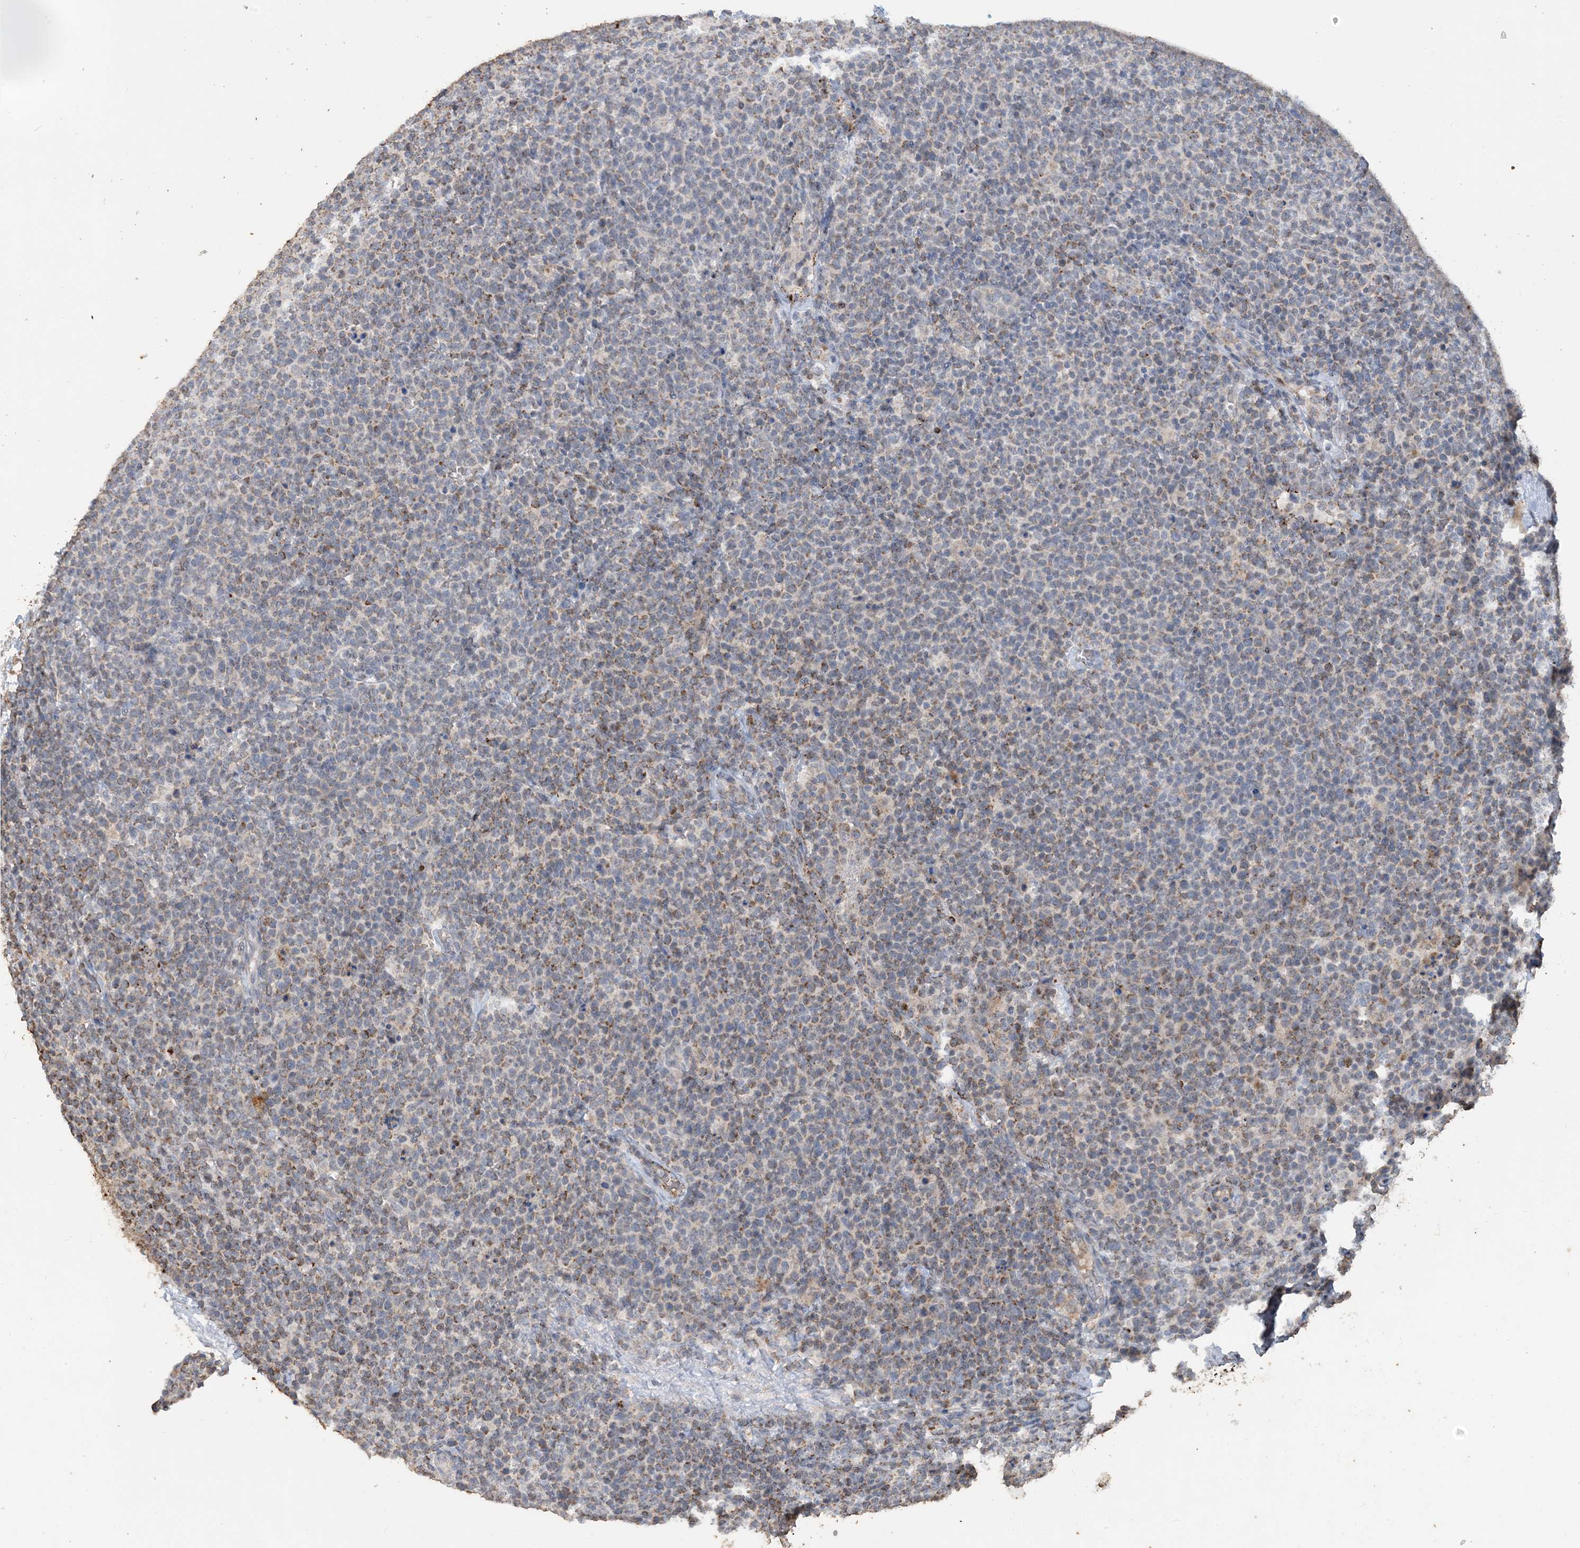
{"staining": {"intensity": "moderate", "quantity": "25%-75%", "location": "cytoplasmic/membranous"}, "tissue": "lymphoma", "cell_type": "Tumor cells", "image_type": "cancer", "snomed": [{"axis": "morphology", "description": "Malignant lymphoma, non-Hodgkin's type, High grade"}, {"axis": "topography", "description": "Lymph node"}], "caption": "Lymphoma stained for a protein demonstrates moderate cytoplasmic/membranous positivity in tumor cells.", "gene": "SFMBT2", "patient": {"sex": "male", "age": 61}}